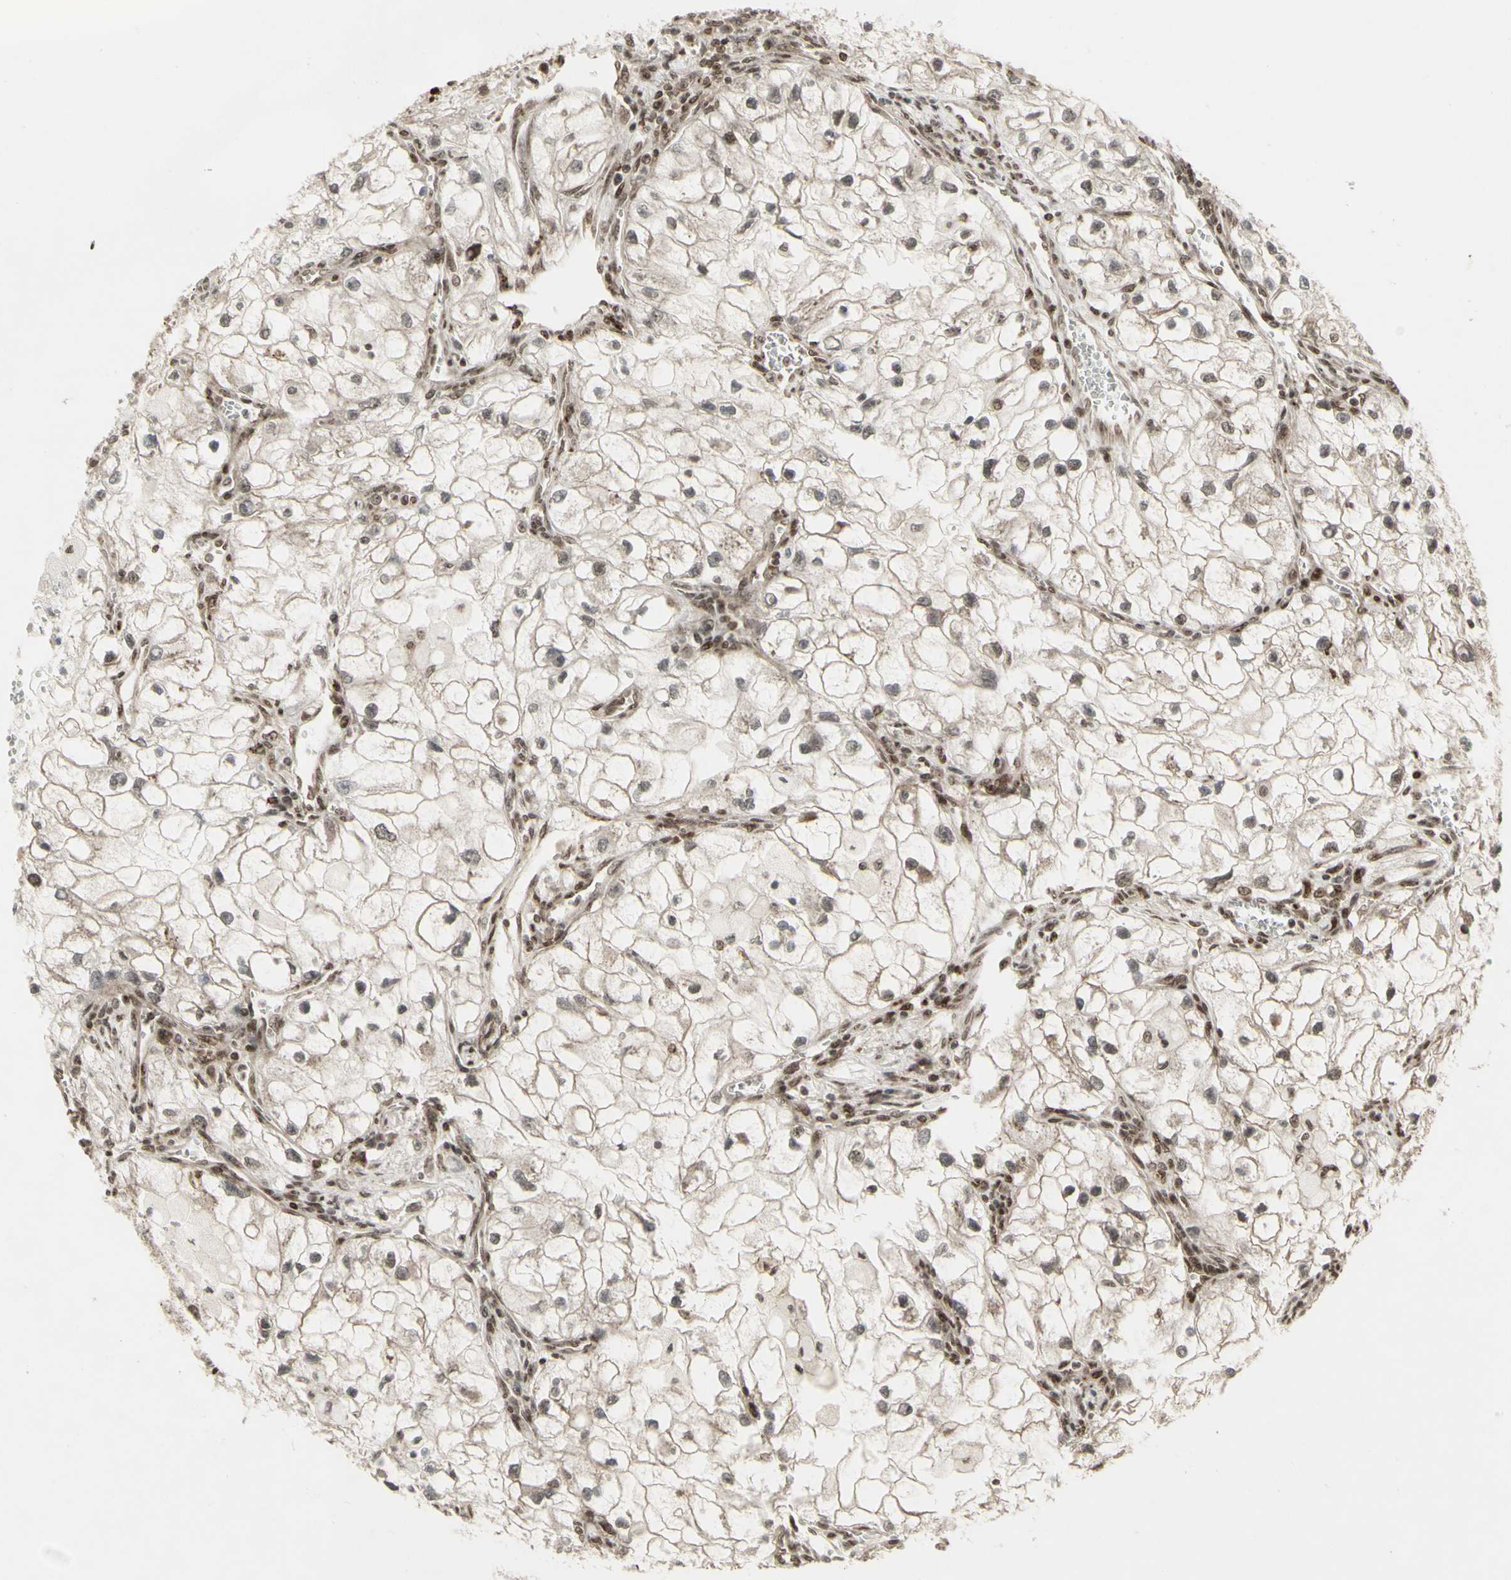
{"staining": {"intensity": "weak", "quantity": ">75%", "location": "cytoplasmic/membranous,nuclear"}, "tissue": "renal cancer", "cell_type": "Tumor cells", "image_type": "cancer", "snomed": [{"axis": "morphology", "description": "Adenocarcinoma, NOS"}, {"axis": "topography", "description": "Kidney"}], "caption": "DAB immunohistochemical staining of renal cancer (adenocarcinoma) displays weak cytoplasmic/membranous and nuclear protein expression in about >75% of tumor cells.", "gene": "CBX1", "patient": {"sex": "female", "age": 70}}